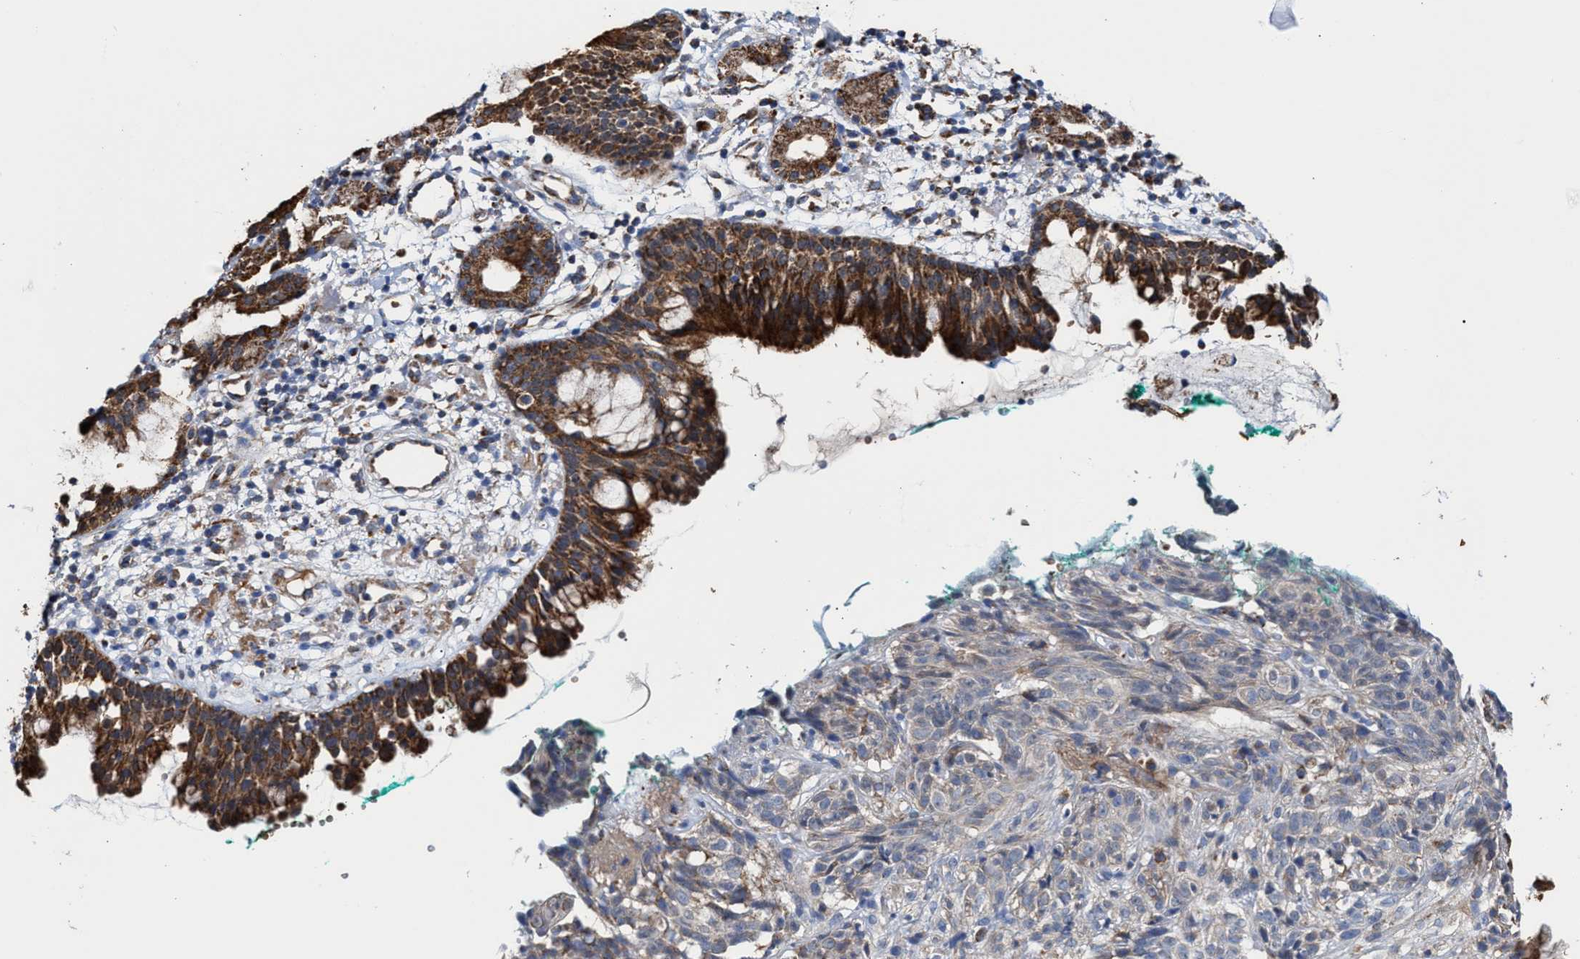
{"staining": {"intensity": "strong", "quantity": ">75%", "location": "cytoplasmic/membranous"}, "tissue": "nasopharynx", "cell_type": "Respiratory epithelial cells", "image_type": "normal", "snomed": [{"axis": "morphology", "description": "Normal tissue, NOS"}, {"axis": "morphology", "description": "Basal cell carcinoma"}, {"axis": "topography", "description": "Cartilage tissue"}, {"axis": "topography", "description": "Nasopharynx"}, {"axis": "topography", "description": "Oral tissue"}], "caption": "Immunohistochemistry photomicrograph of unremarkable nasopharynx: nasopharynx stained using immunohistochemistry reveals high levels of strong protein expression localized specifically in the cytoplasmic/membranous of respiratory epithelial cells, appearing as a cytoplasmic/membranous brown color.", "gene": "MECR", "patient": {"sex": "female", "age": 77}}